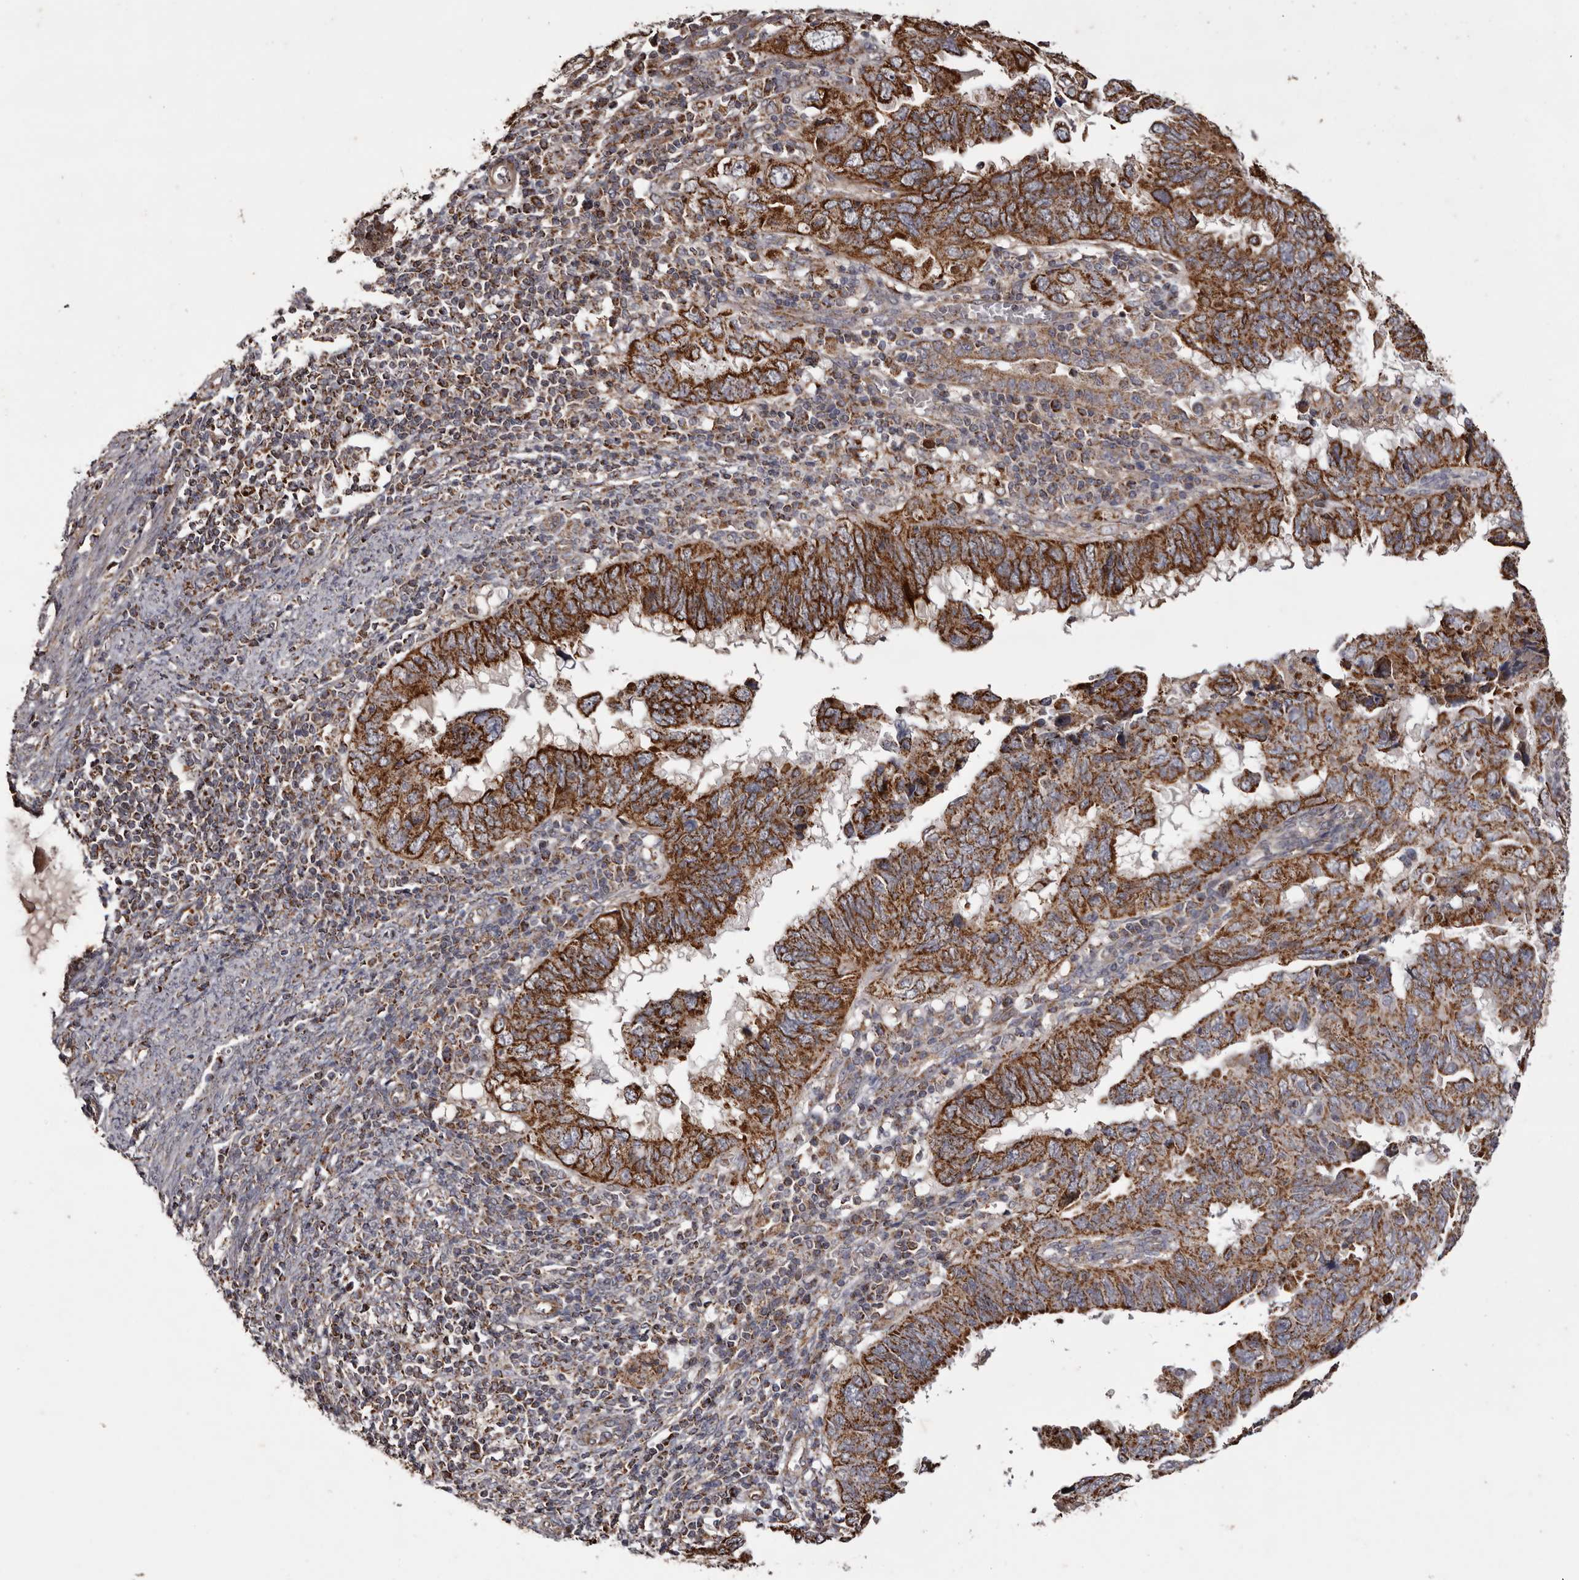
{"staining": {"intensity": "strong", "quantity": ">75%", "location": "cytoplasmic/membranous"}, "tissue": "endometrial cancer", "cell_type": "Tumor cells", "image_type": "cancer", "snomed": [{"axis": "morphology", "description": "Adenocarcinoma, NOS"}, {"axis": "topography", "description": "Uterus"}], "caption": "This micrograph reveals immunohistochemistry (IHC) staining of endometrial cancer (adenocarcinoma), with high strong cytoplasmic/membranous positivity in about >75% of tumor cells.", "gene": "CPLANE2", "patient": {"sex": "female", "age": 77}}